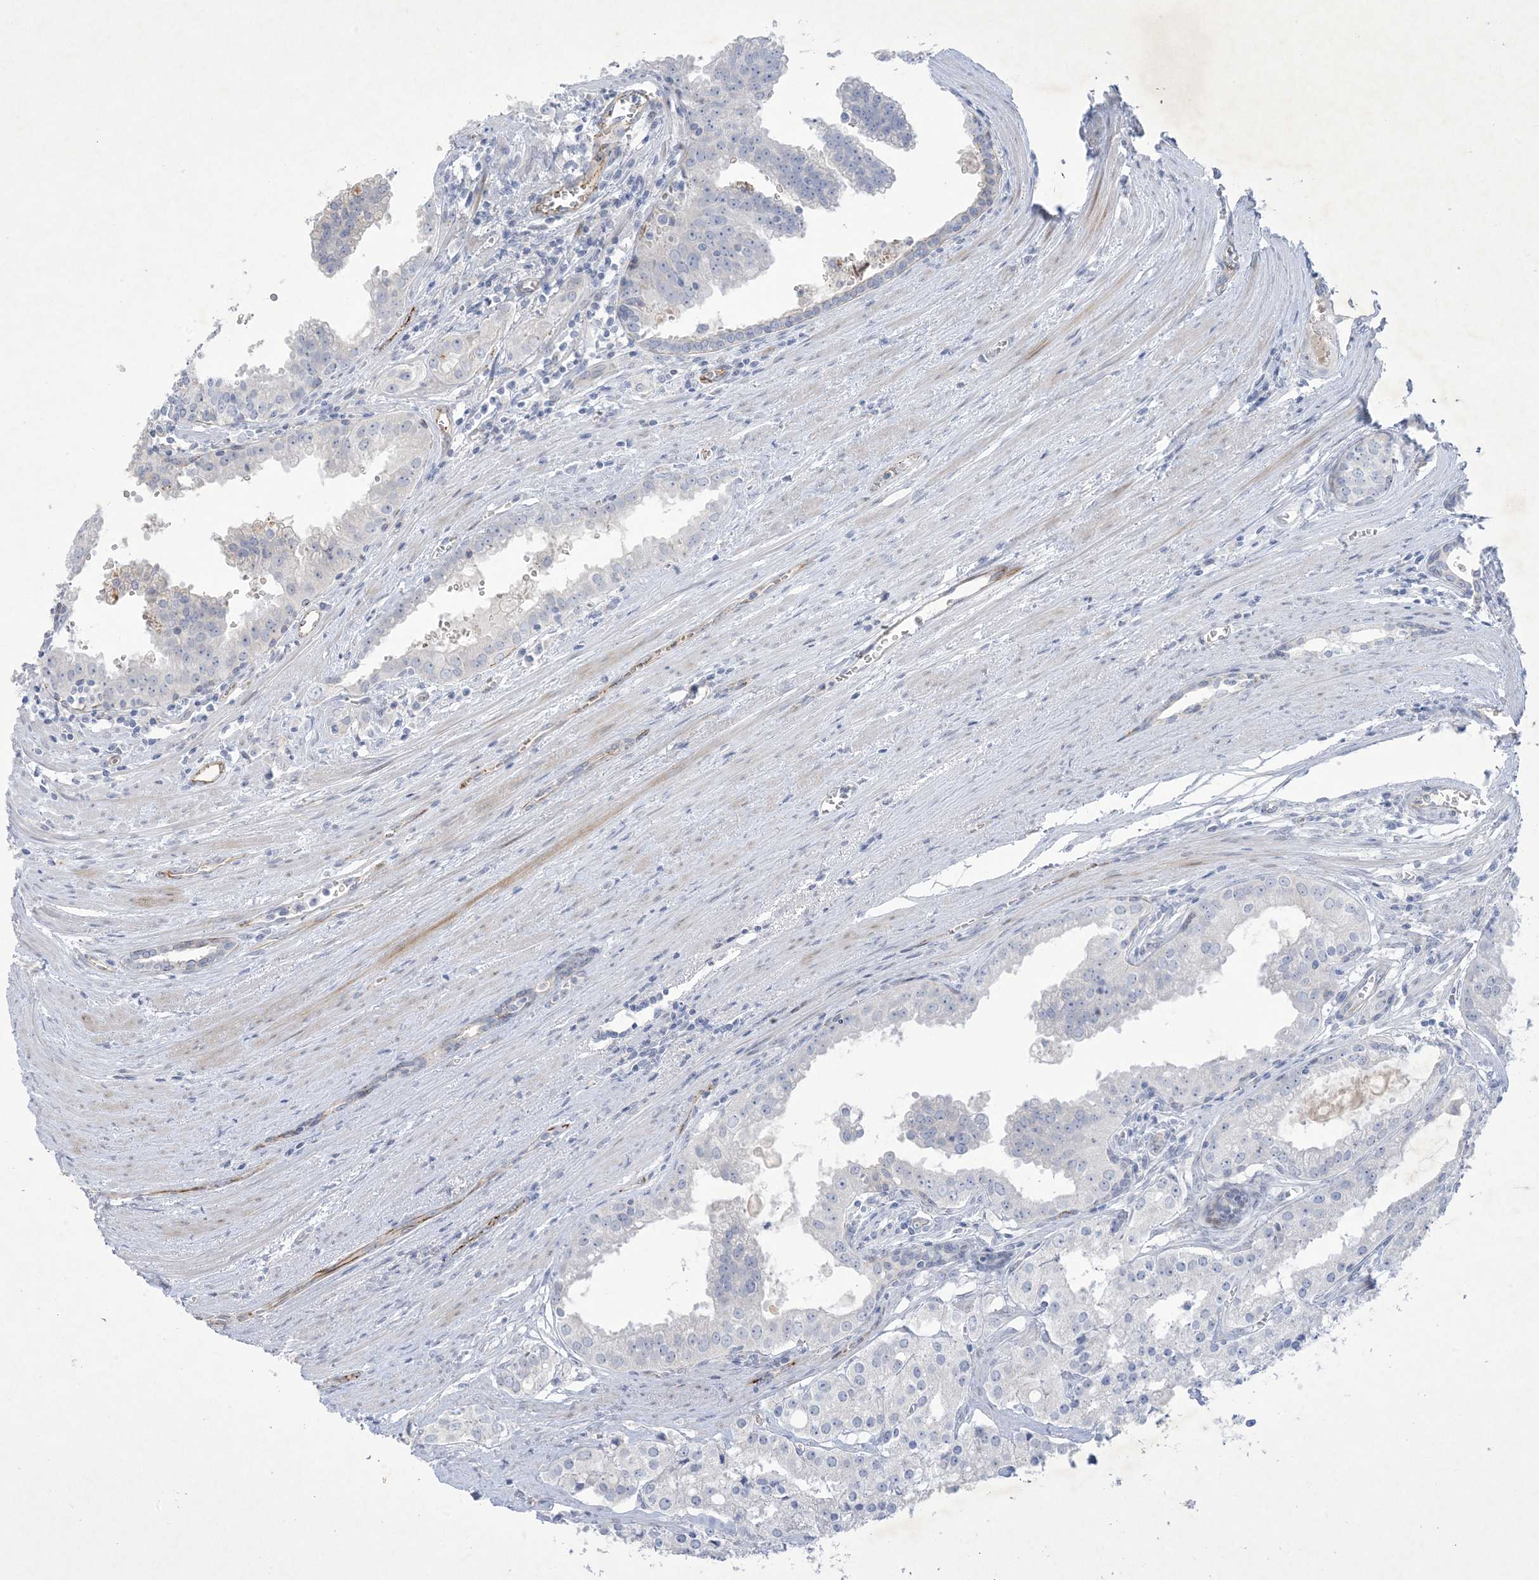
{"staining": {"intensity": "negative", "quantity": "none", "location": "none"}, "tissue": "prostate cancer", "cell_type": "Tumor cells", "image_type": "cancer", "snomed": [{"axis": "morphology", "description": "Adenocarcinoma, High grade"}, {"axis": "topography", "description": "Prostate"}], "caption": "Immunohistochemistry of human prostate cancer exhibits no expression in tumor cells.", "gene": "B3GNT7", "patient": {"sex": "male", "age": 68}}